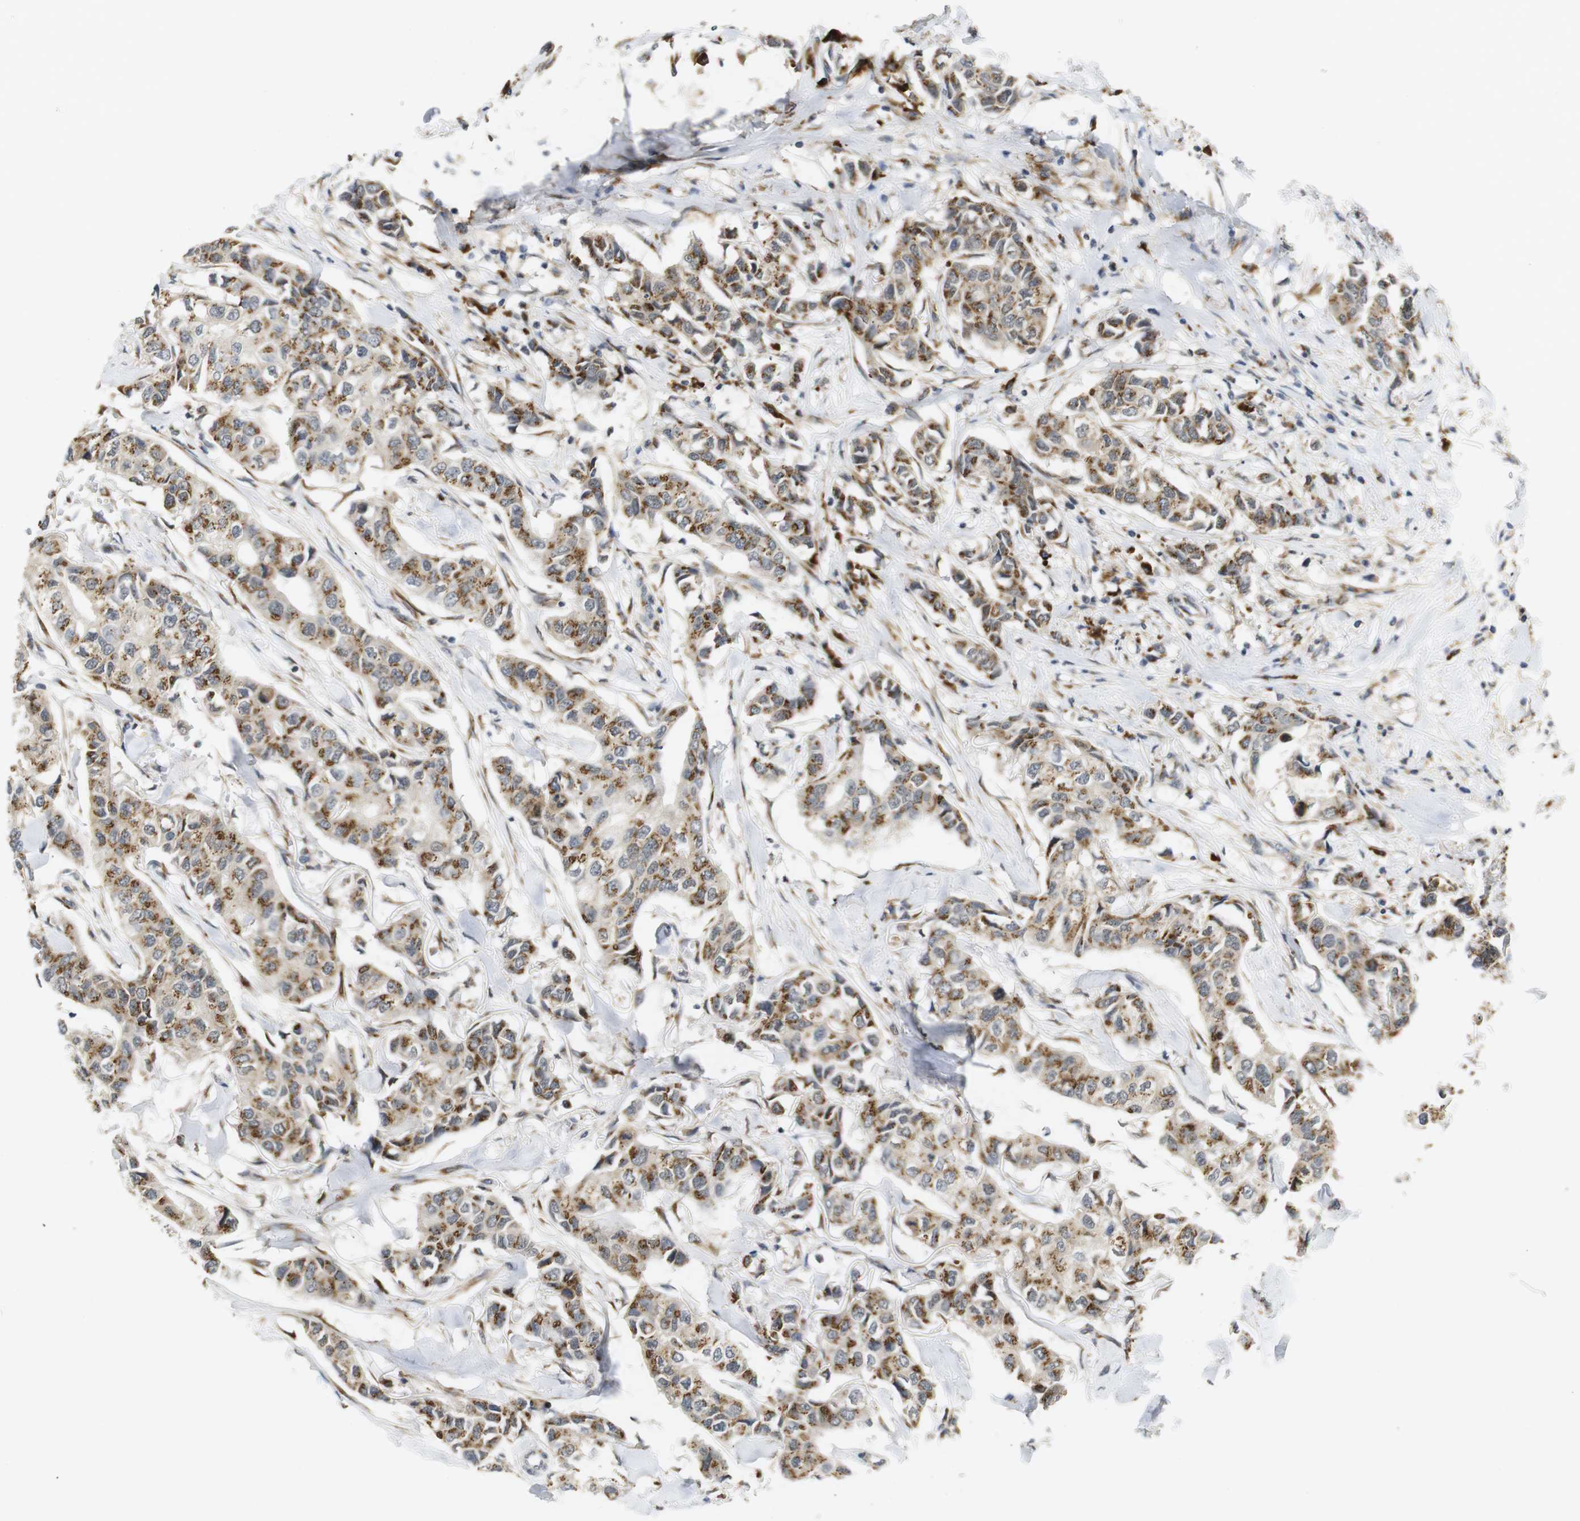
{"staining": {"intensity": "moderate", "quantity": ">75%", "location": "cytoplasmic/membranous"}, "tissue": "breast cancer", "cell_type": "Tumor cells", "image_type": "cancer", "snomed": [{"axis": "morphology", "description": "Duct carcinoma"}, {"axis": "topography", "description": "Breast"}], "caption": "Breast infiltrating ductal carcinoma was stained to show a protein in brown. There is medium levels of moderate cytoplasmic/membranous expression in approximately >75% of tumor cells.", "gene": "ZFPL1", "patient": {"sex": "female", "age": 80}}